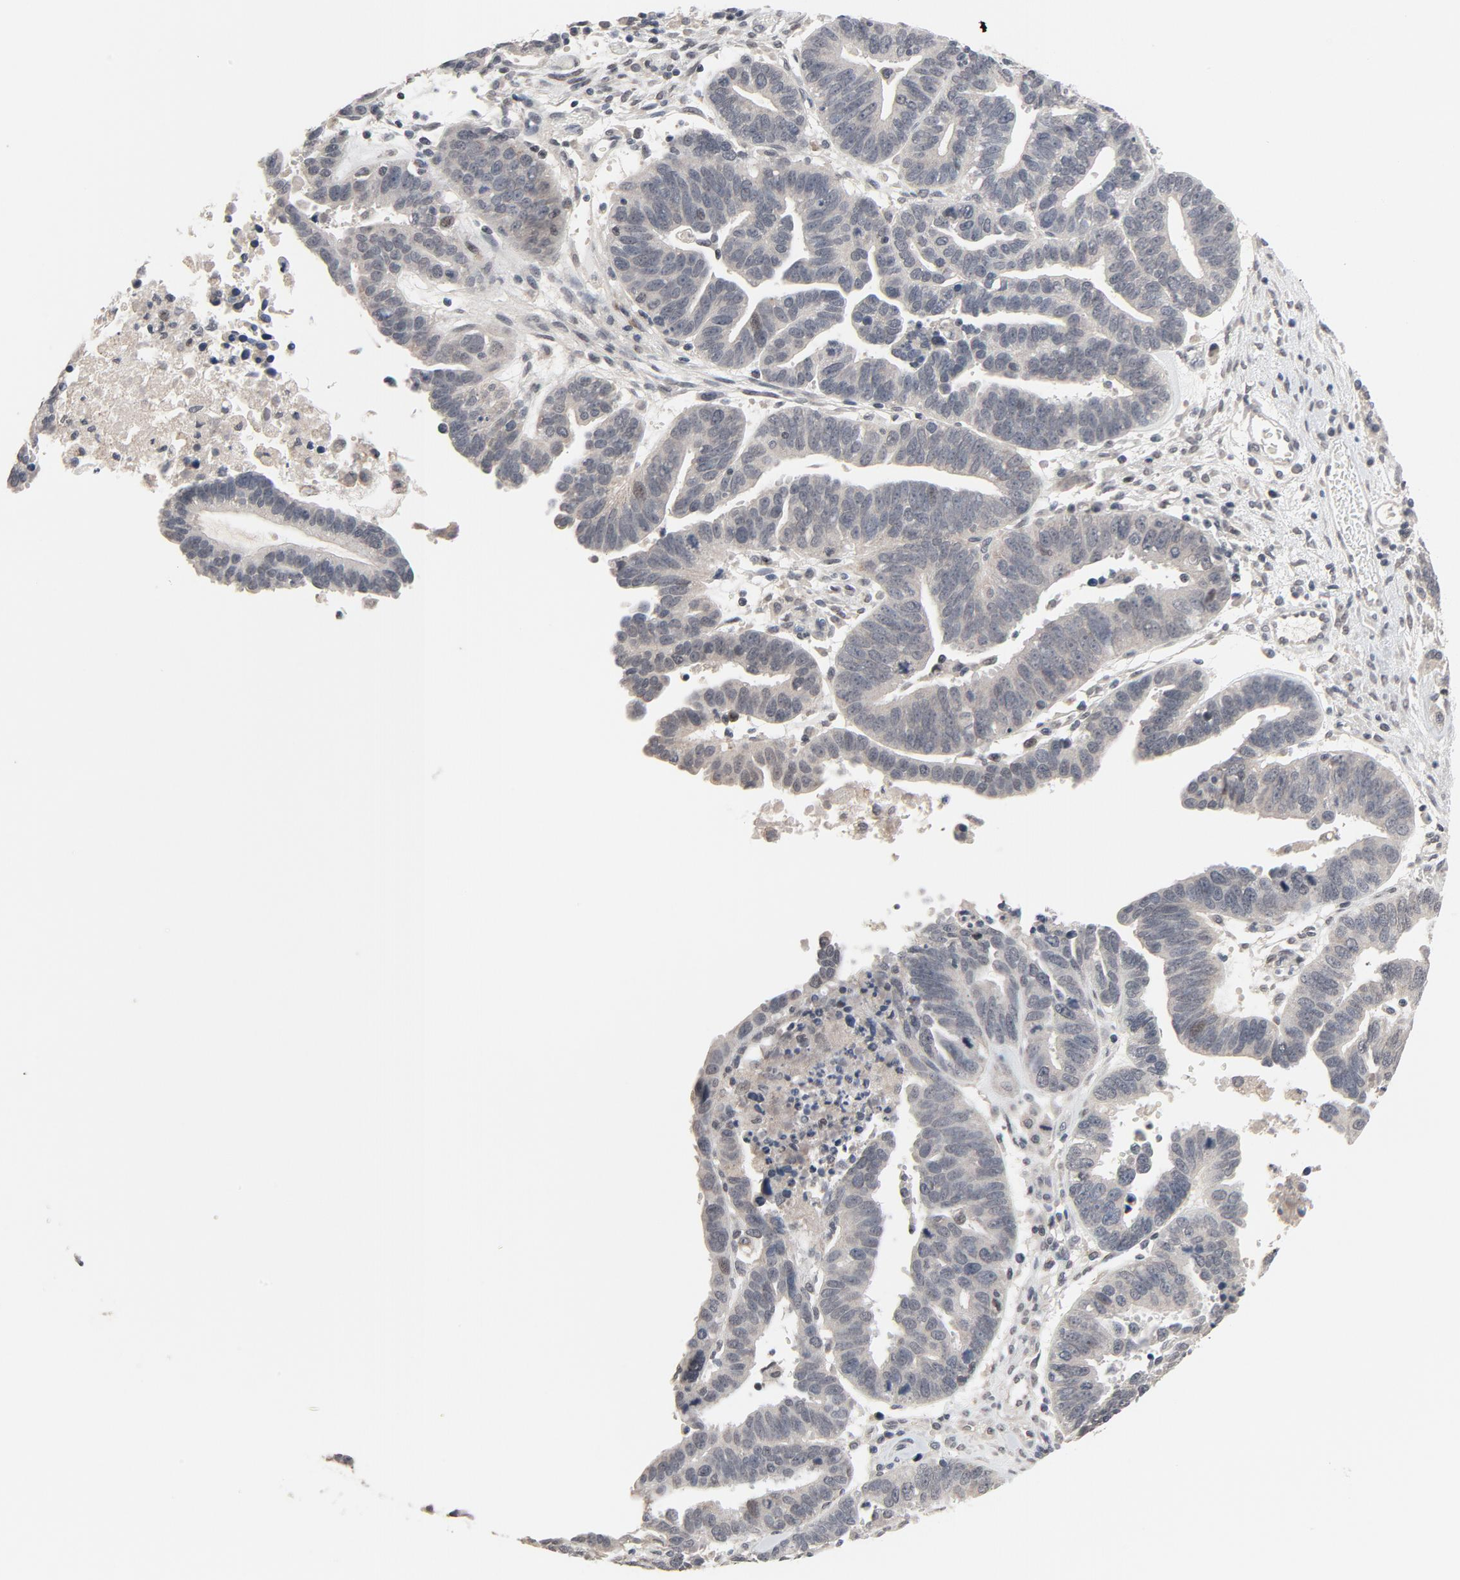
{"staining": {"intensity": "negative", "quantity": "none", "location": "none"}, "tissue": "ovarian cancer", "cell_type": "Tumor cells", "image_type": "cancer", "snomed": [{"axis": "morphology", "description": "Carcinoma, endometroid"}, {"axis": "morphology", "description": "Cystadenocarcinoma, serous, NOS"}, {"axis": "topography", "description": "Ovary"}], "caption": "Immunohistochemical staining of human ovarian endometroid carcinoma demonstrates no significant expression in tumor cells. (Immunohistochemistry, brightfield microscopy, high magnification).", "gene": "MT3", "patient": {"sex": "female", "age": 45}}